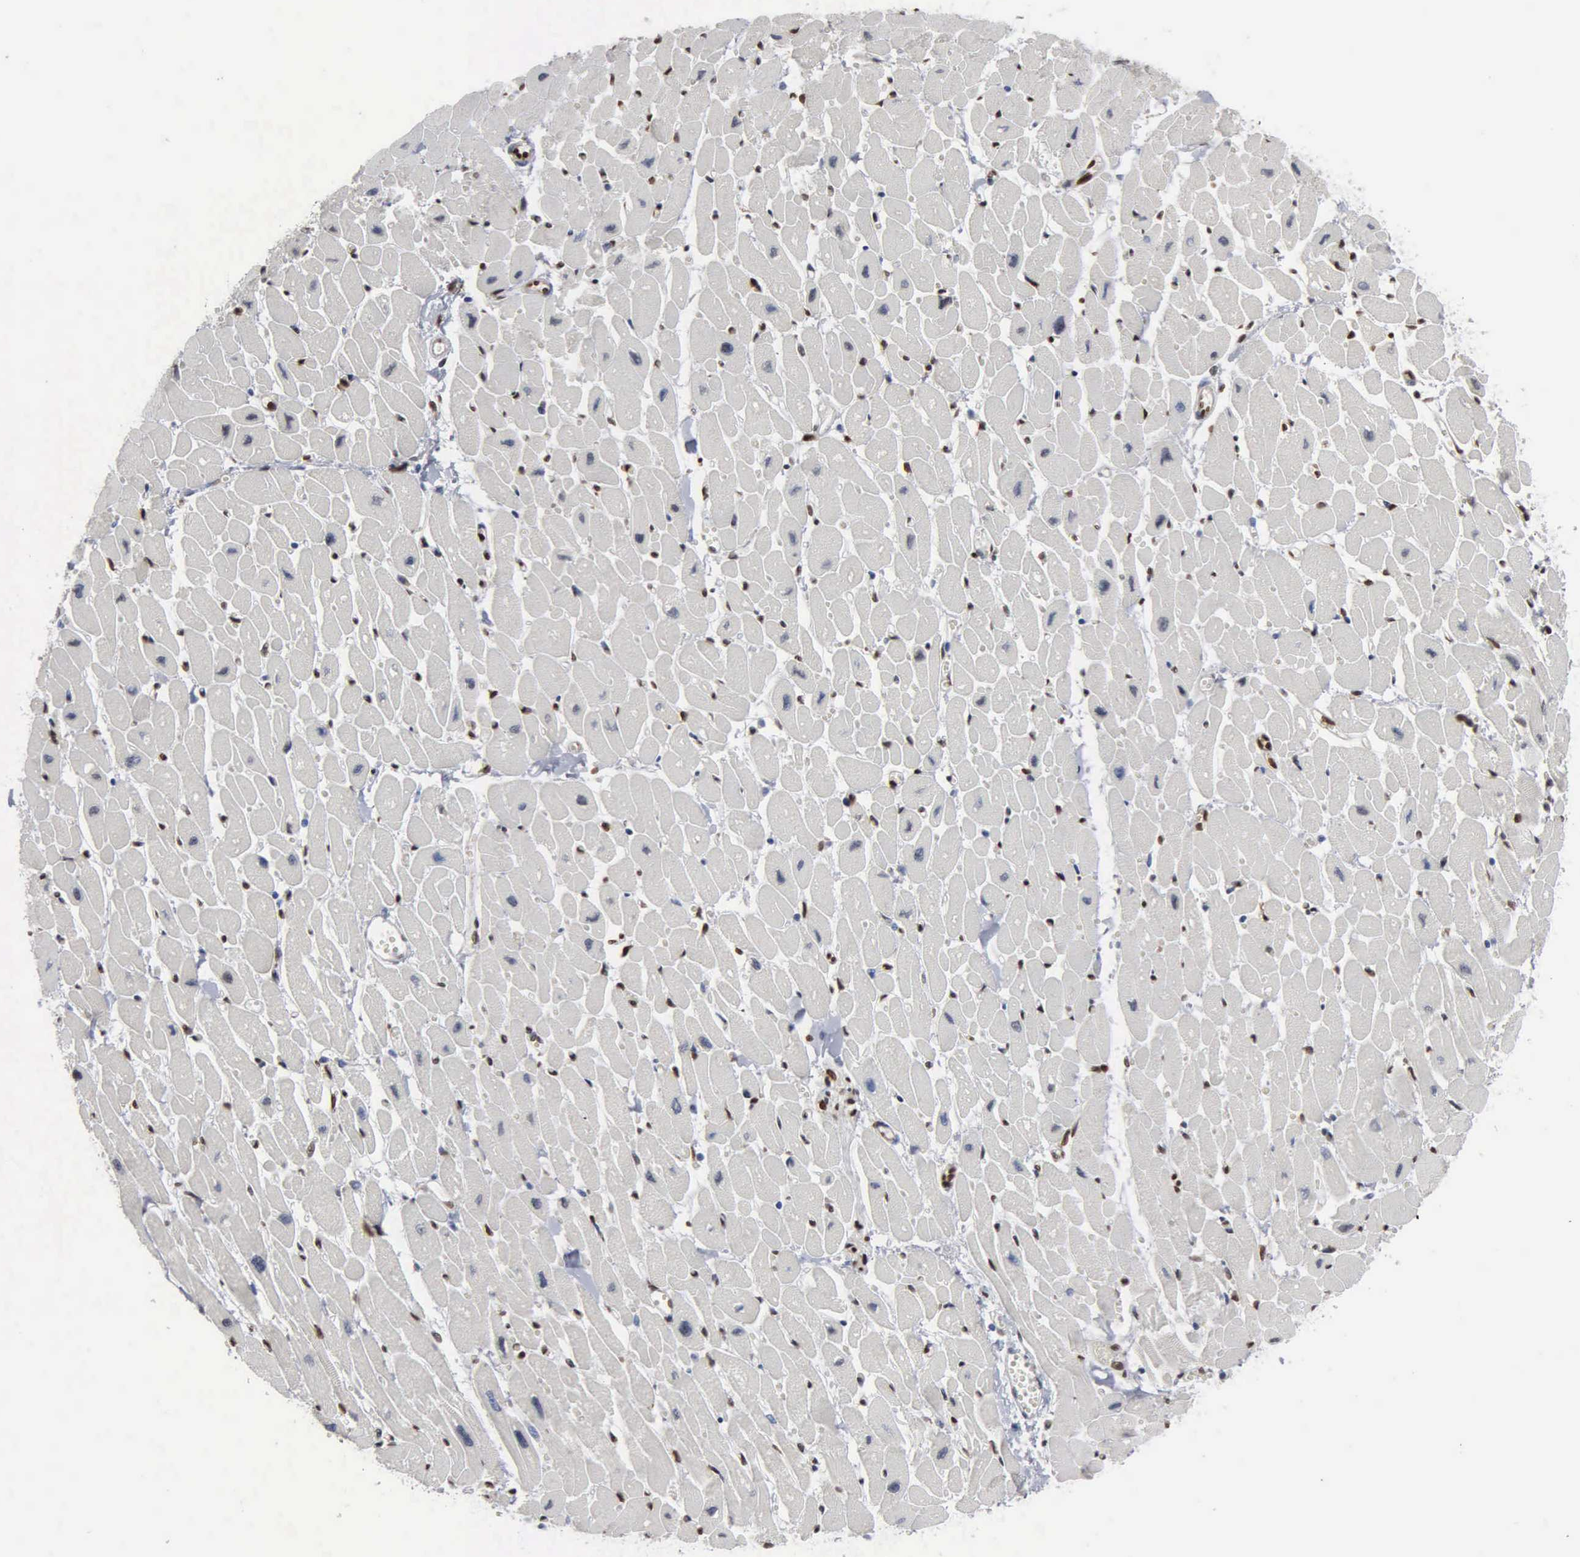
{"staining": {"intensity": "negative", "quantity": "none", "location": "none"}, "tissue": "heart muscle", "cell_type": "Cardiomyocytes", "image_type": "normal", "snomed": [{"axis": "morphology", "description": "Normal tissue, NOS"}, {"axis": "topography", "description": "Heart"}], "caption": "A high-resolution image shows immunohistochemistry (IHC) staining of unremarkable heart muscle, which exhibits no significant positivity in cardiomyocytes.", "gene": "FGF2", "patient": {"sex": "female", "age": 54}}